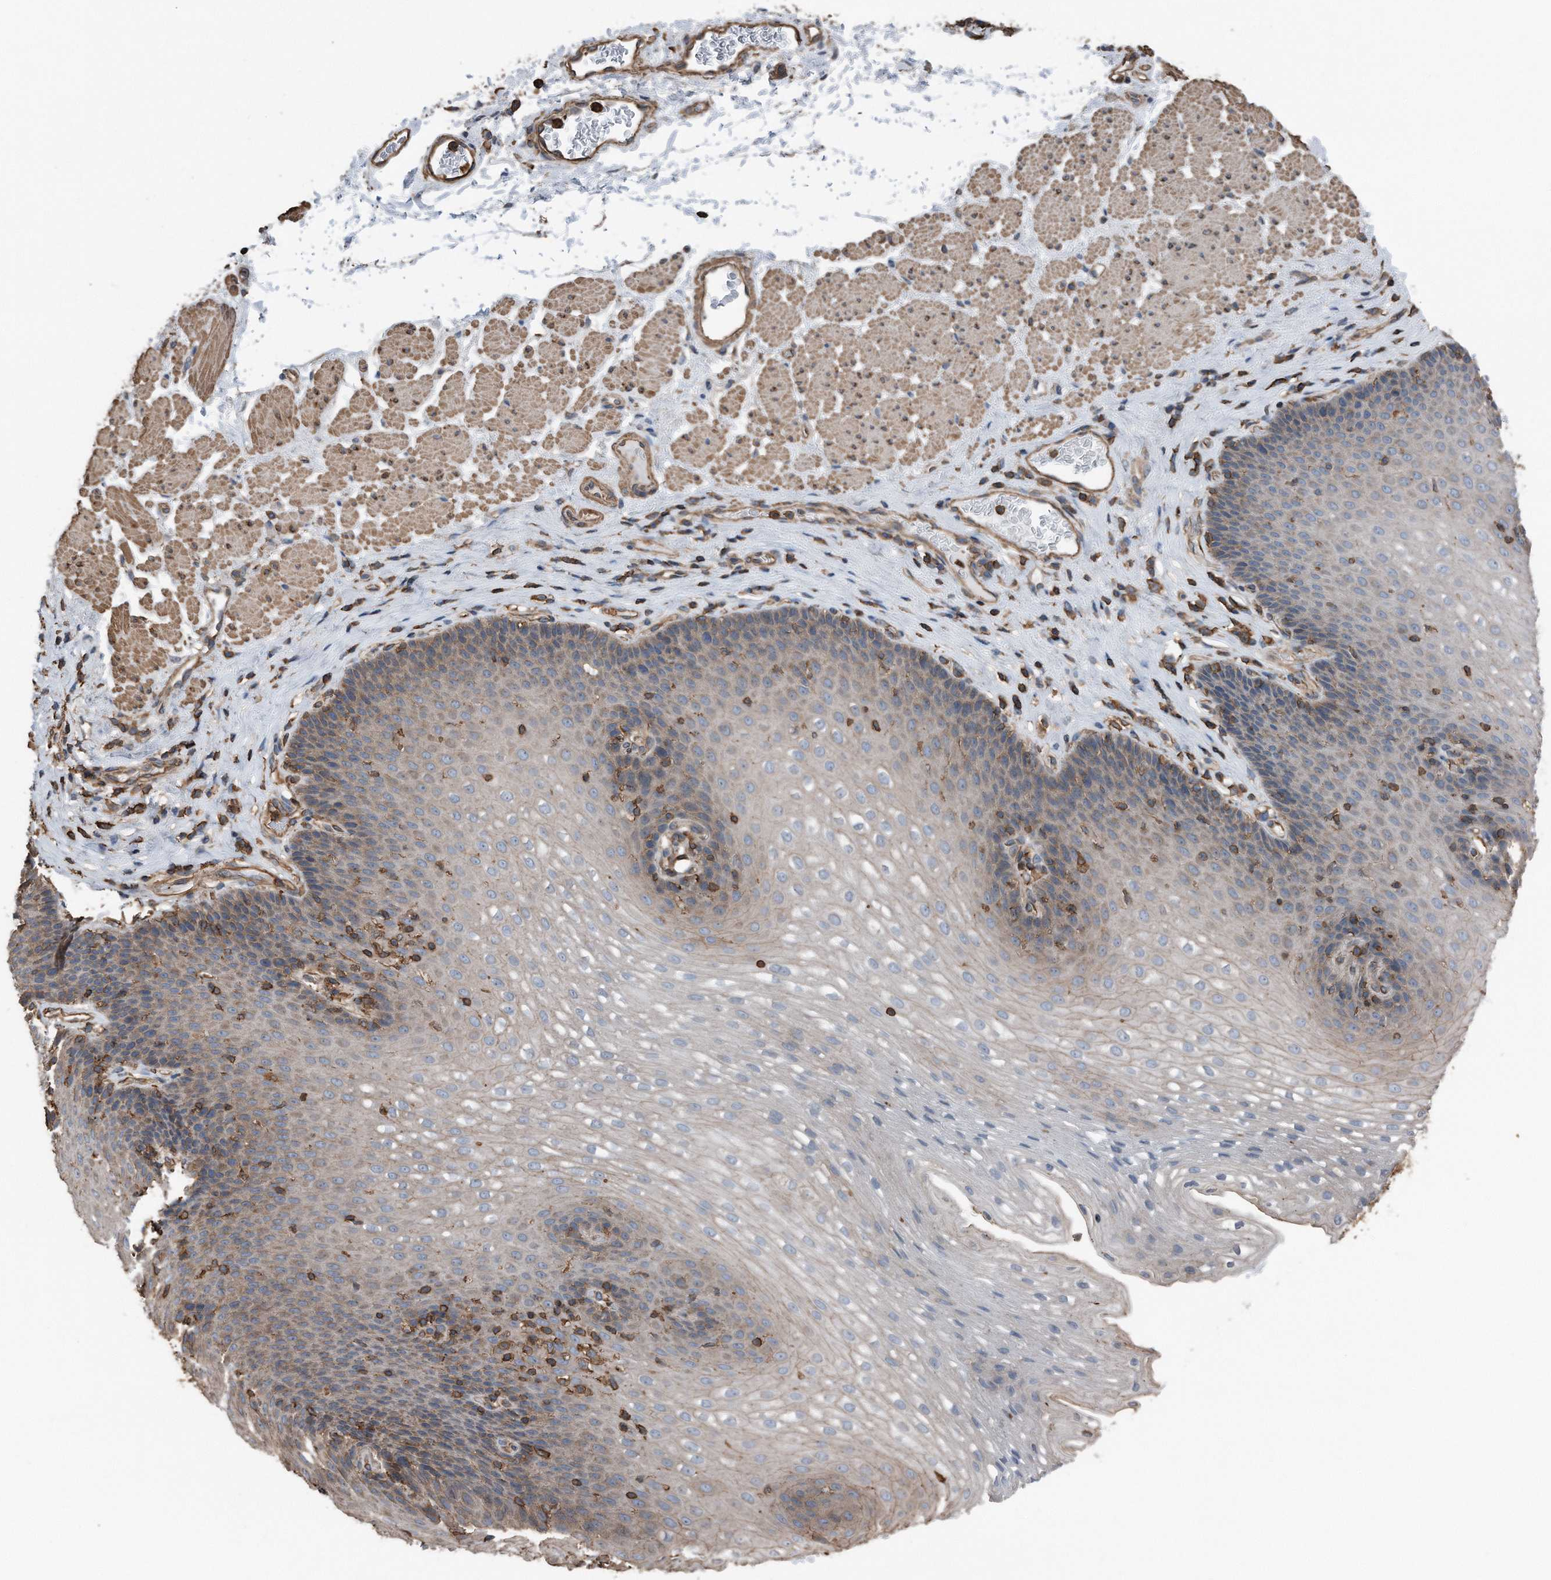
{"staining": {"intensity": "weak", "quantity": "25%-75%", "location": "cytoplasmic/membranous"}, "tissue": "esophagus", "cell_type": "Squamous epithelial cells", "image_type": "normal", "snomed": [{"axis": "morphology", "description": "Normal tissue, NOS"}, {"axis": "topography", "description": "Esophagus"}], "caption": "Esophagus was stained to show a protein in brown. There is low levels of weak cytoplasmic/membranous staining in about 25%-75% of squamous epithelial cells. Ihc stains the protein in brown and the nuclei are stained blue.", "gene": "RSPO3", "patient": {"sex": "female", "age": 66}}